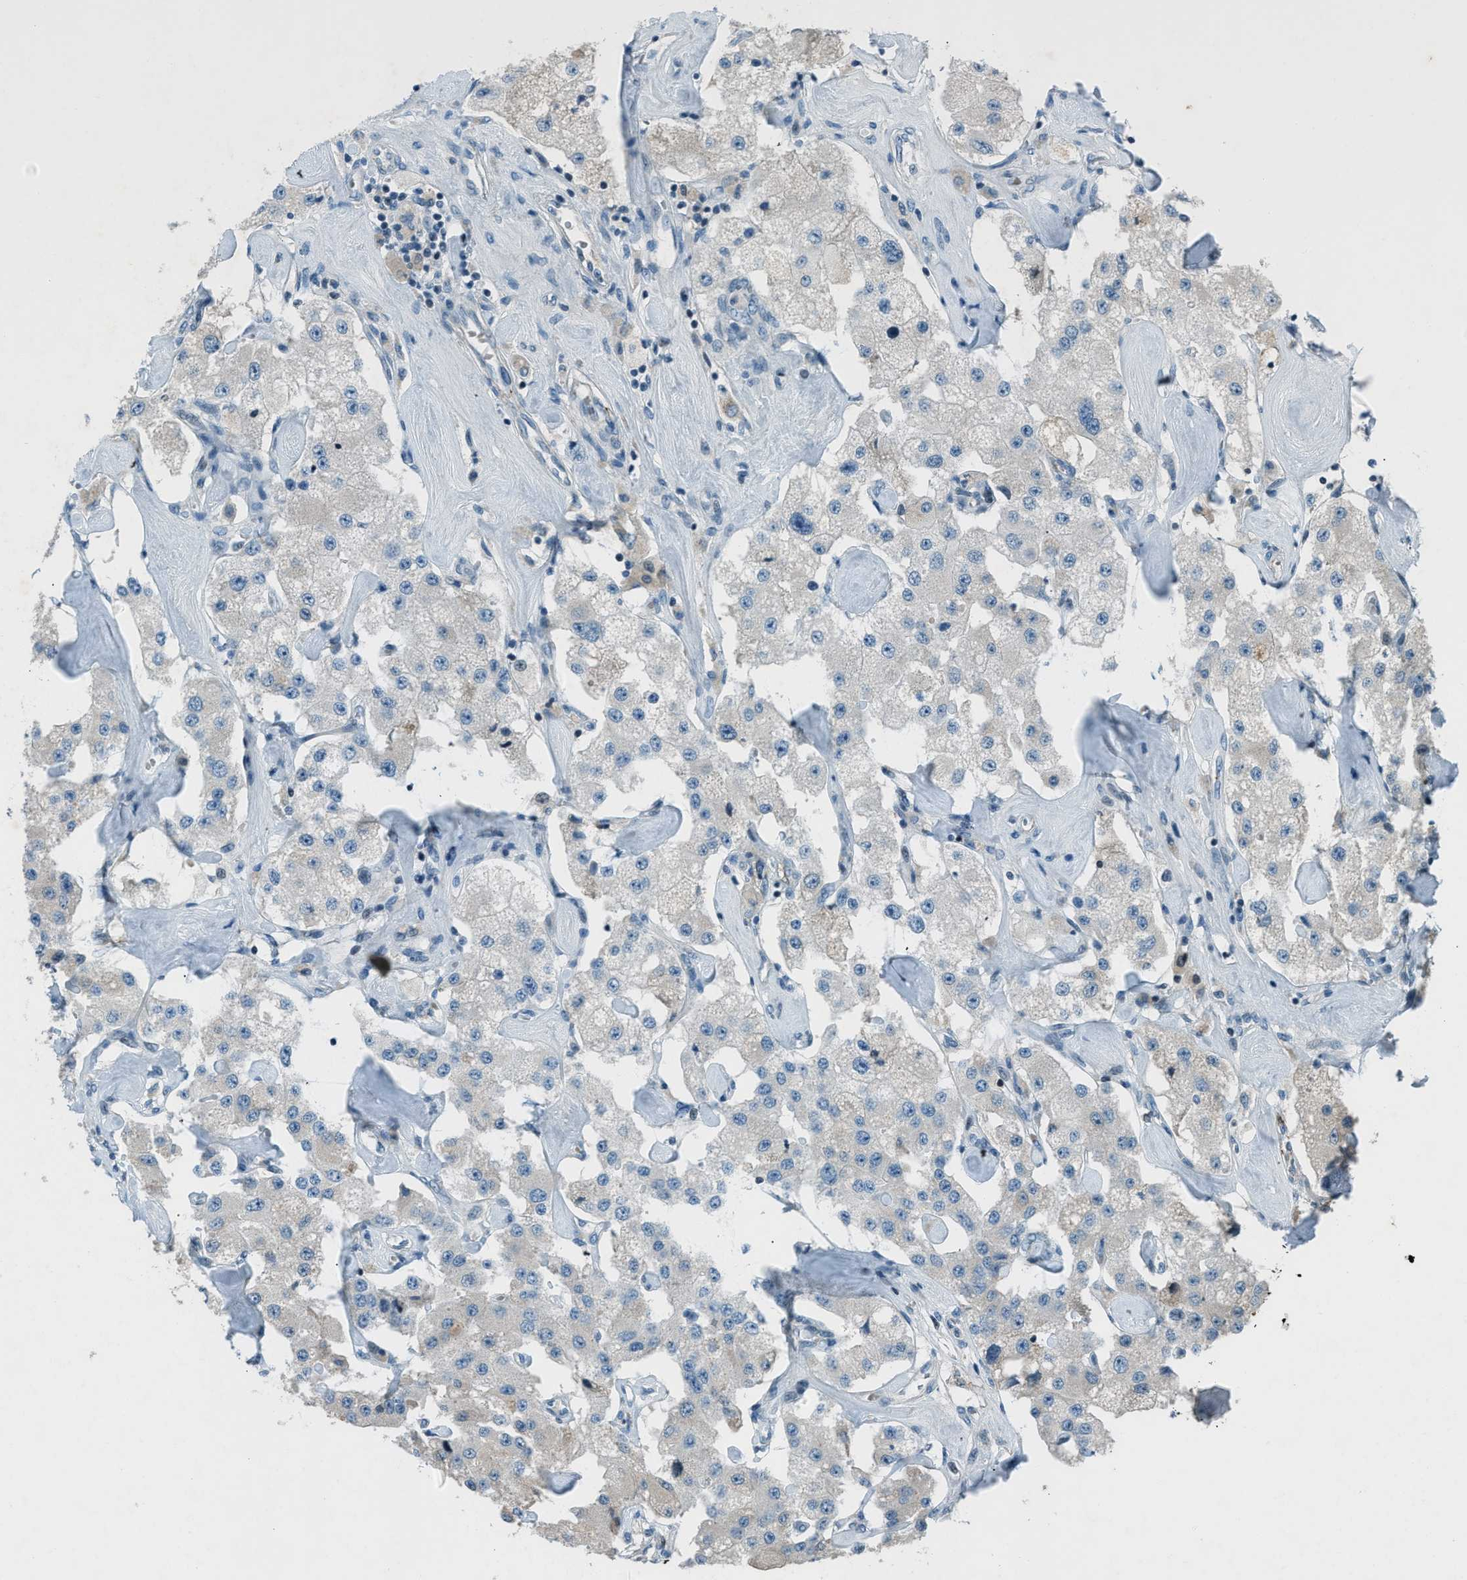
{"staining": {"intensity": "weak", "quantity": "<25%", "location": "cytoplasmic/membranous"}, "tissue": "carcinoid", "cell_type": "Tumor cells", "image_type": "cancer", "snomed": [{"axis": "morphology", "description": "Carcinoid, malignant, NOS"}, {"axis": "topography", "description": "Pancreas"}], "caption": "A high-resolution histopathology image shows IHC staining of carcinoid (malignant), which reveals no significant staining in tumor cells.", "gene": "FBLN2", "patient": {"sex": "male", "age": 41}}